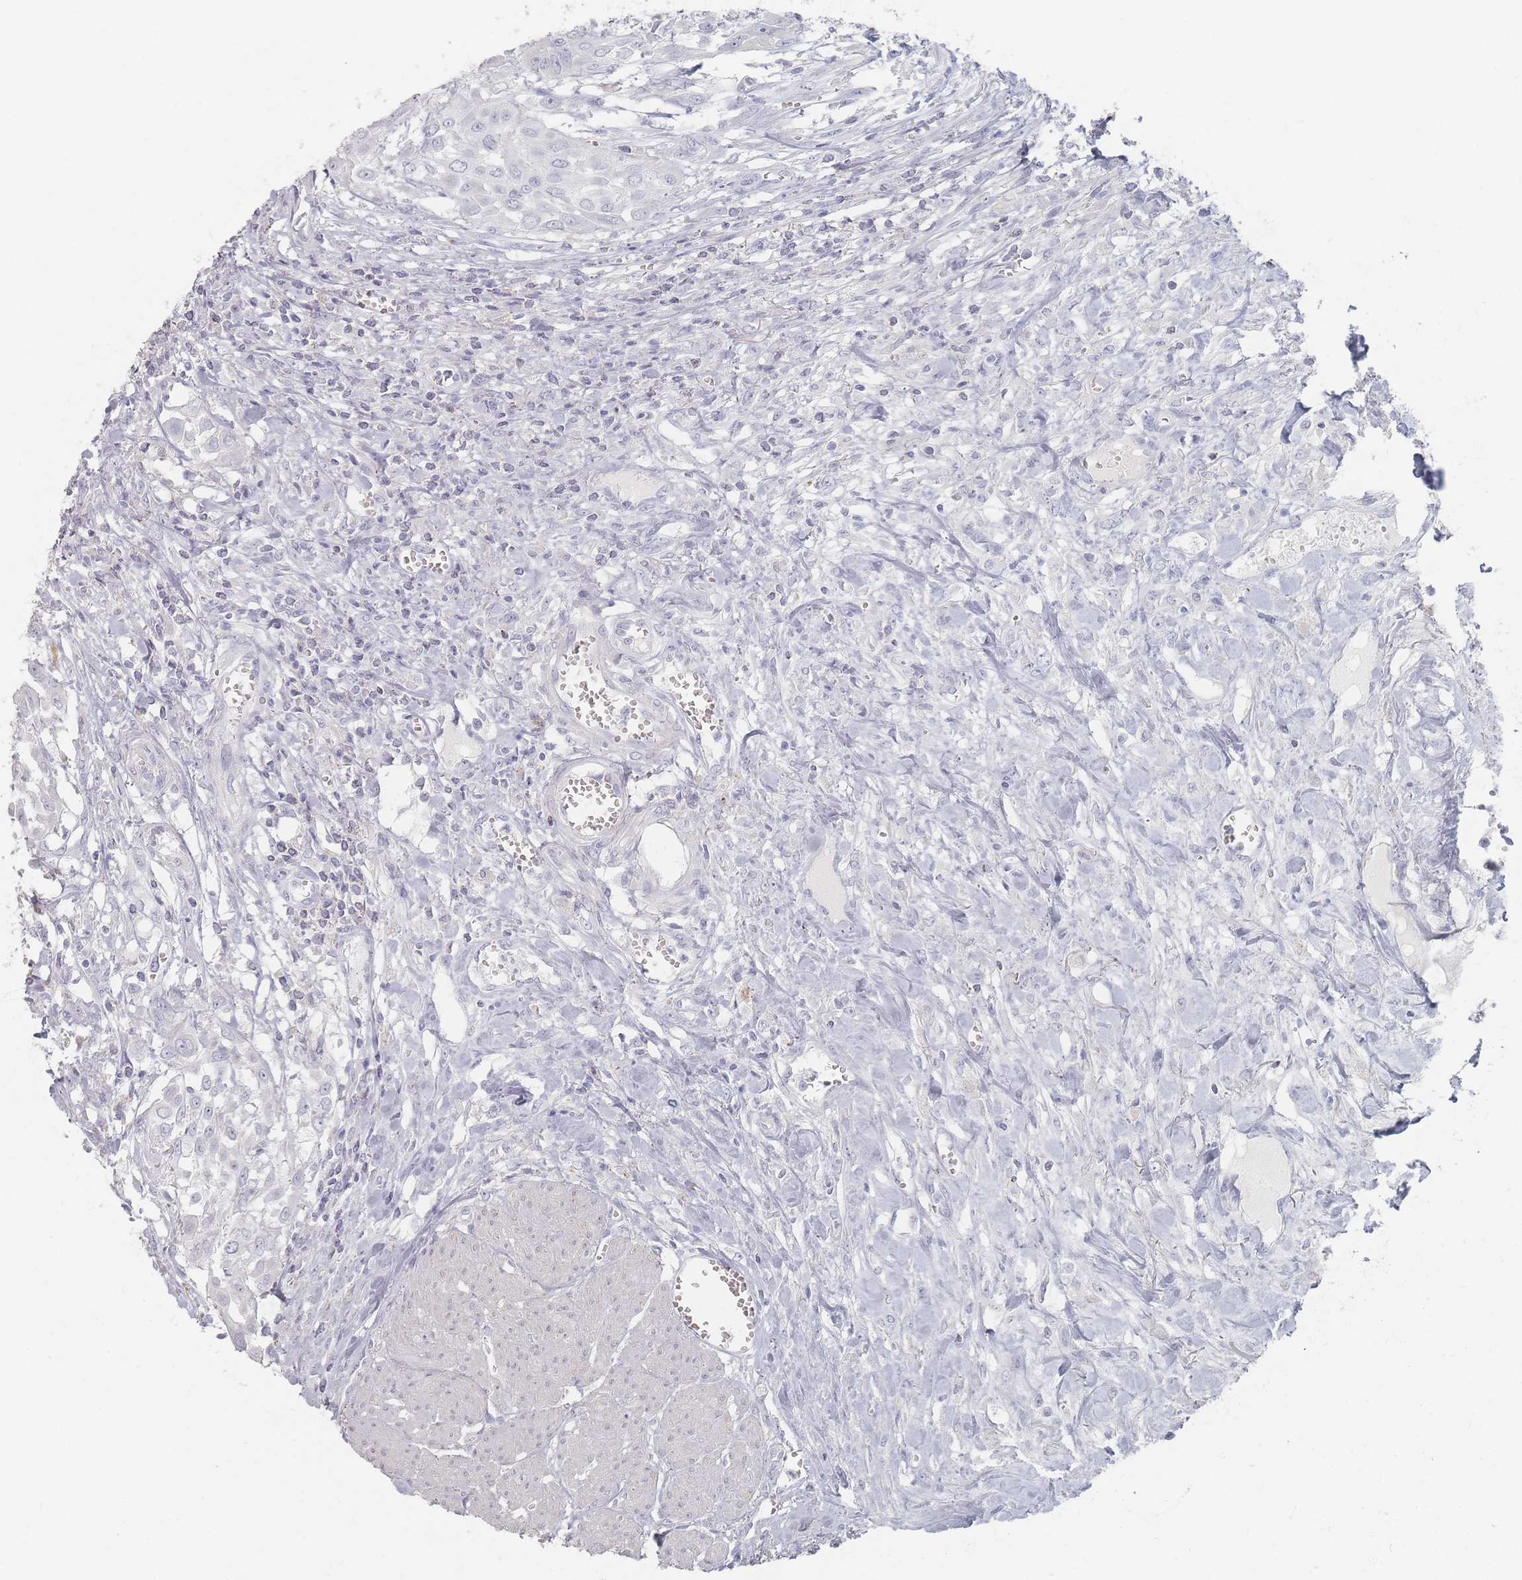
{"staining": {"intensity": "negative", "quantity": "none", "location": "none"}, "tissue": "urothelial cancer", "cell_type": "Tumor cells", "image_type": "cancer", "snomed": [{"axis": "morphology", "description": "Urothelial carcinoma, High grade"}, {"axis": "topography", "description": "Urinary bladder"}], "caption": "Immunohistochemistry (IHC) micrograph of neoplastic tissue: human high-grade urothelial carcinoma stained with DAB (3,3'-diaminobenzidine) reveals no significant protein staining in tumor cells.", "gene": "SLC2A11", "patient": {"sex": "male", "age": 57}}